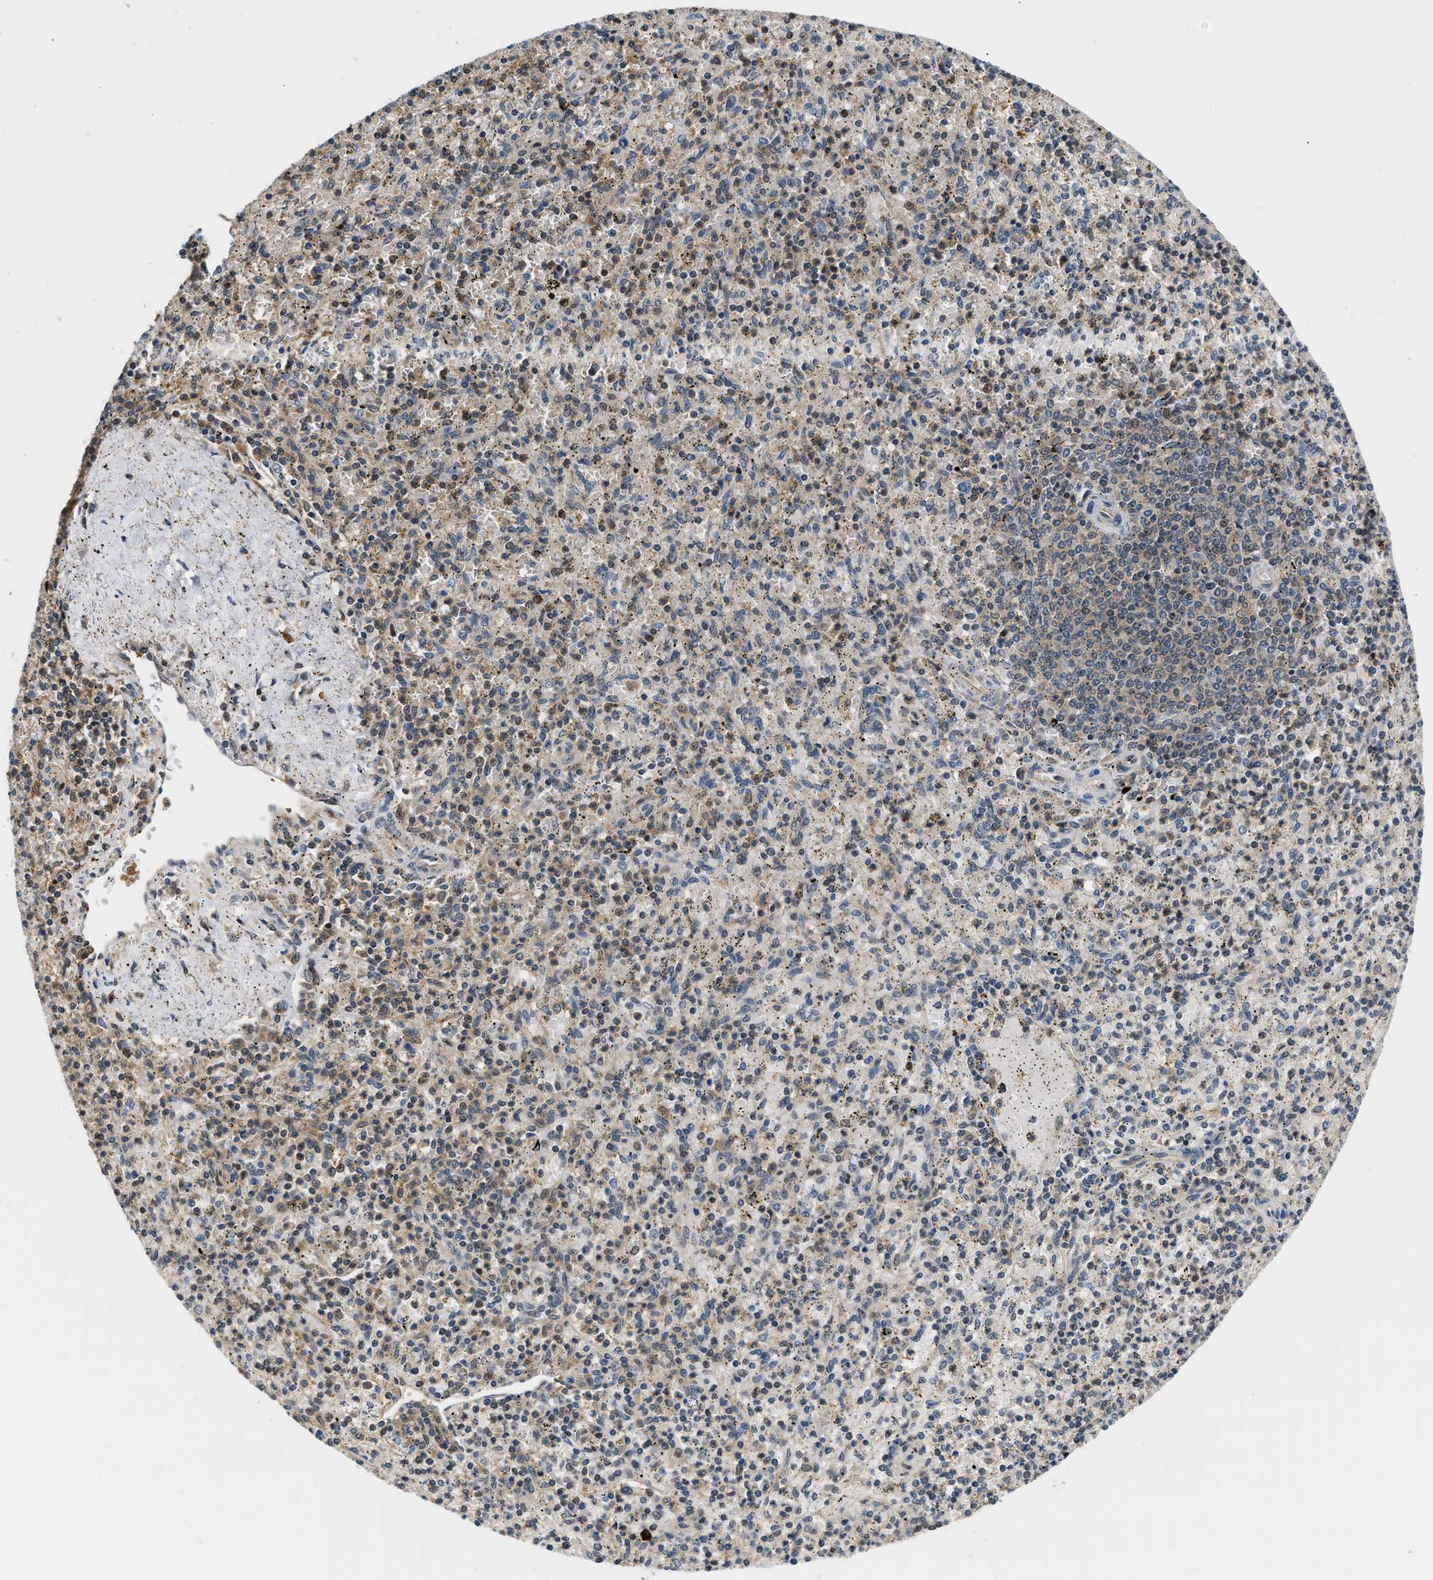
{"staining": {"intensity": "weak", "quantity": "25%-75%", "location": "cytoplasmic/membranous"}, "tissue": "spleen", "cell_type": "Cells in red pulp", "image_type": "normal", "snomed": [{"axis": "morphology", "description": "Normal tissue, NOS"}, {"axis": "topography", "description": "Spleen"}], "caption": "High-power microscopy captured an IHC histopathology image of unremarkable spleen, revealing weak cytoplasmic/membranous expression in about 25%-75% of cells in red pulp.", "gene": "TUT7", "patient": {"sex": "male", "age": 72}}